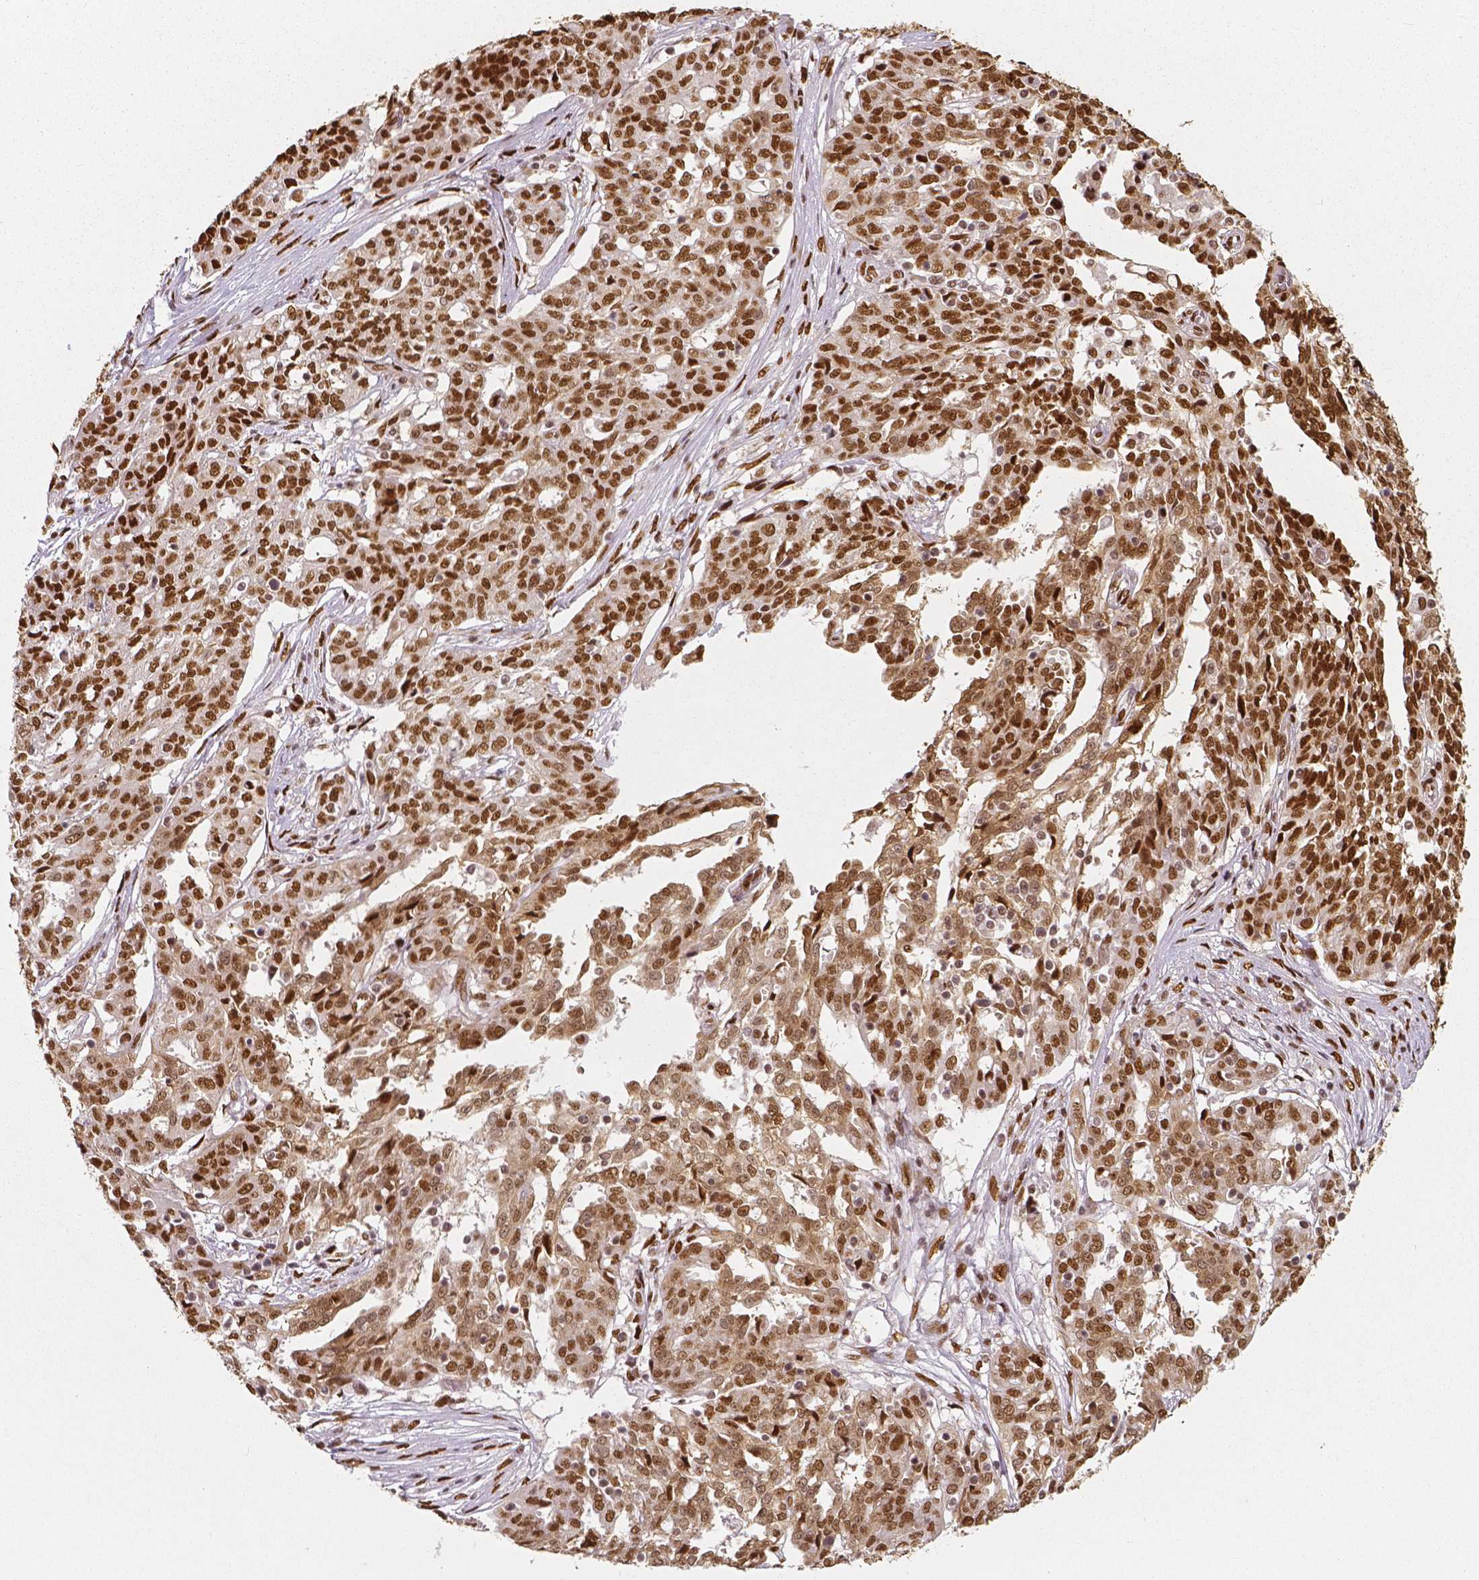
{"staining": {"intensity": "moderate", "quantity": ">75%", "location": "nuclear"}, "tissue": "ovarian cancer", "cell_type": "Tumor cells", "image_type": "cancer", "snomed": [{"axis": "morphology", "description": "Cystadenocarcinoma, serous, NOS"}, {"axis": "topography", "description": "Ovary"}], "caption": "Immunohistochemical staining of human serous cystadenocarcinoma (ovarian) displays medium levels of moderate nuclear protein expression in approximately >75% of tumor cells.", "gene": "NUCKS1", "patient": {"sex": "female", "age": 67}}